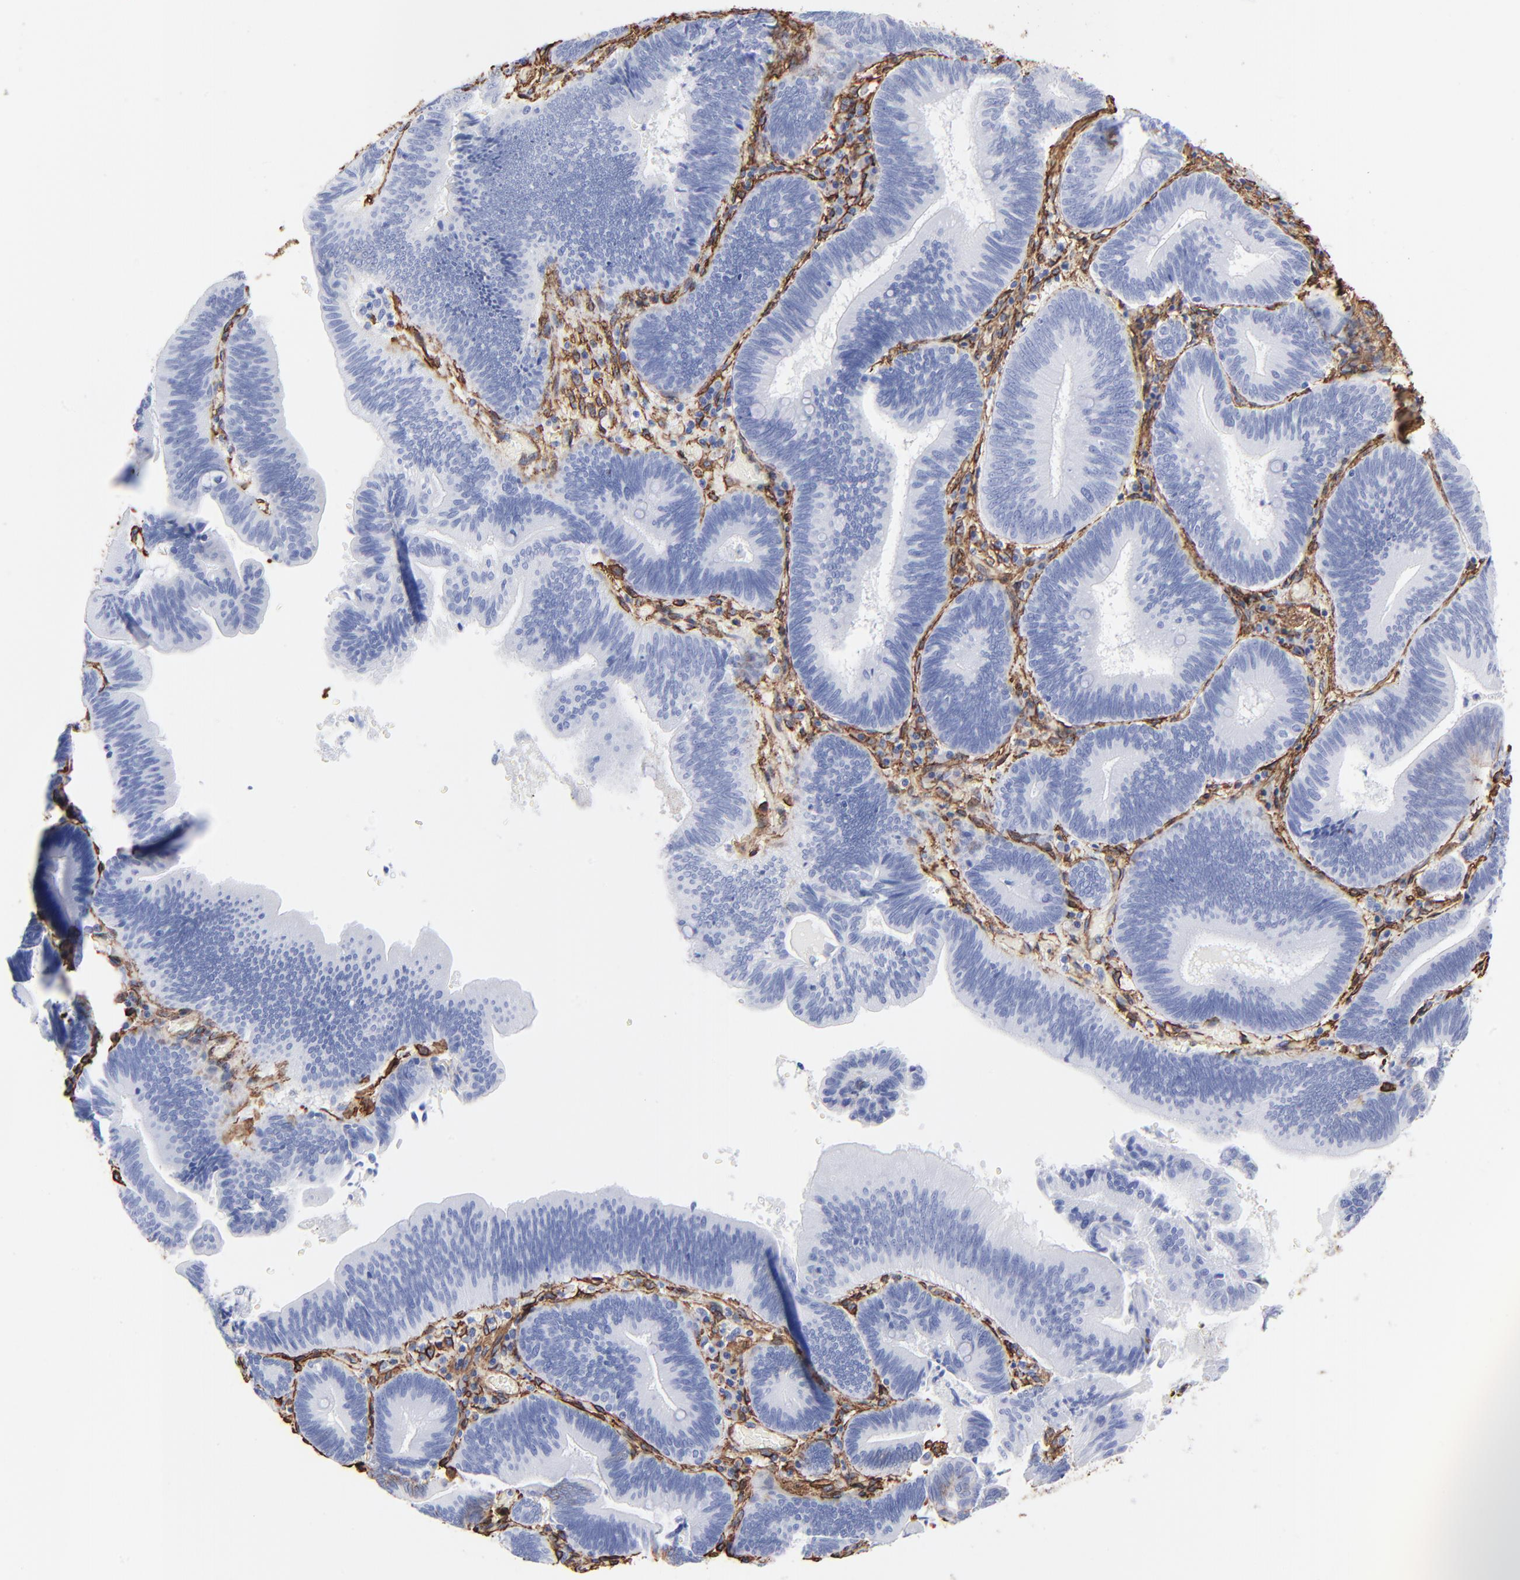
{"staining": {"intensity": "negative", "quantity": "none", "location": "none"}, "tissue": "pancreatic cancer", "cell_type": "Tumor cells", "image_type": "cancer", "snomed": [{"axis": "morphology", "description": "Adenocarcinoma, NOS"}, {"axis": "topography", "description": "Pancreas"}], "caption": "Immunohistochemistry (IHC) image of neoplastic tissue: pancreatic adenocarcinoma stained with DAB demonstrates no significant protein expression in tumor cells.", "gene": "CAV1", "patient": {"sex": "male", "age": 82}}